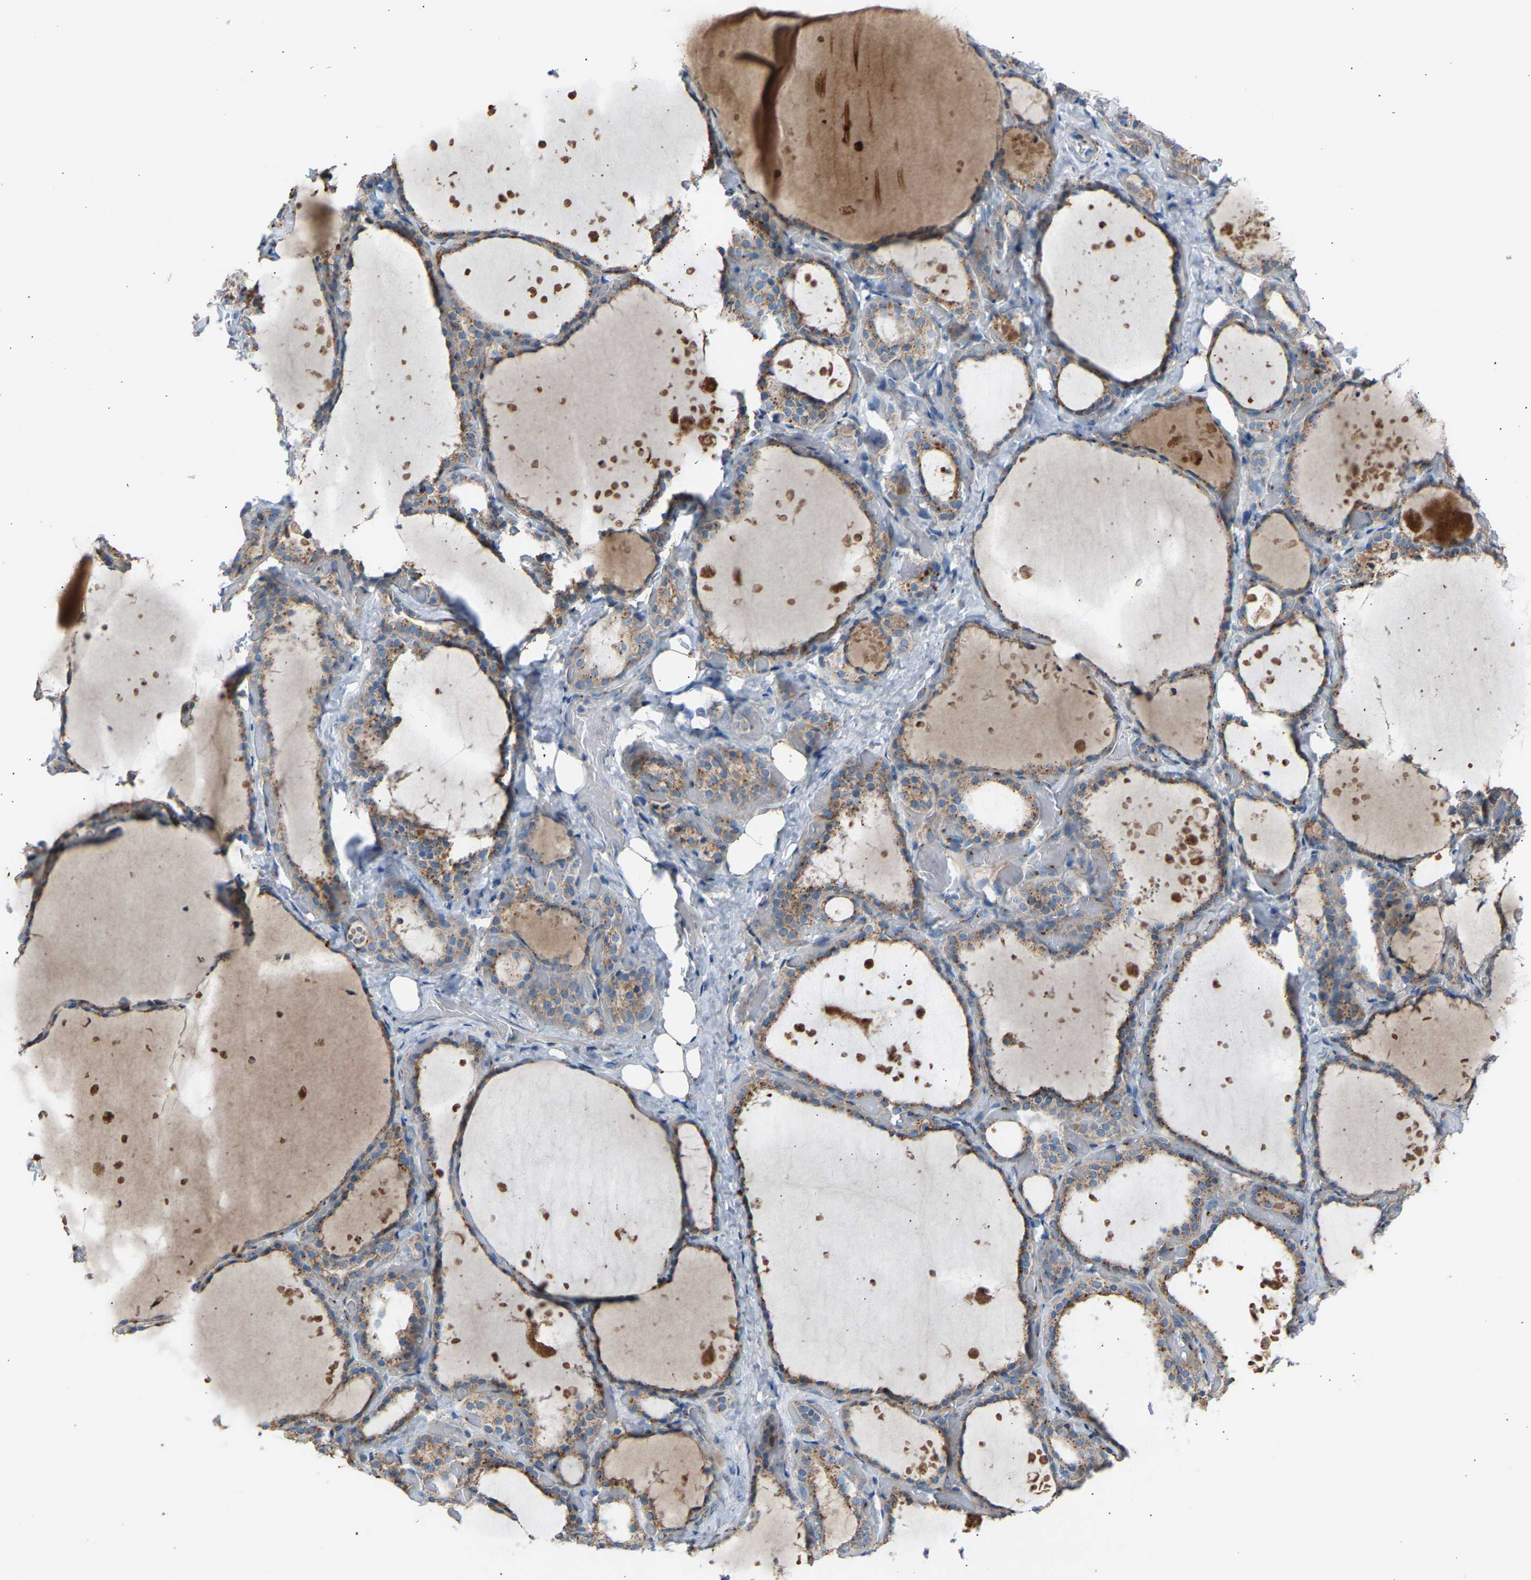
{"staining": {"intensity": "moderate", "quantity": ">75%", "location": "cytoplasmic/membranous"}, "tissue": "thyroid gland", "cell_type": "Glandular cells", "image_type": "normal", "snomed": [{"axis": "morphology", "description": "Normal tissue, NOS"}, {"axis": "topography", "description": "Thyroid gland"}], "caption": "This is a histology image of immunohistochemistry (IHC) staining of normal thyroid gland, which shows moderate staining in the cytoplasmic/membranous of glandular cells.", "gene": "CYREN", "patient": {"sex": "female", "age": 44}}